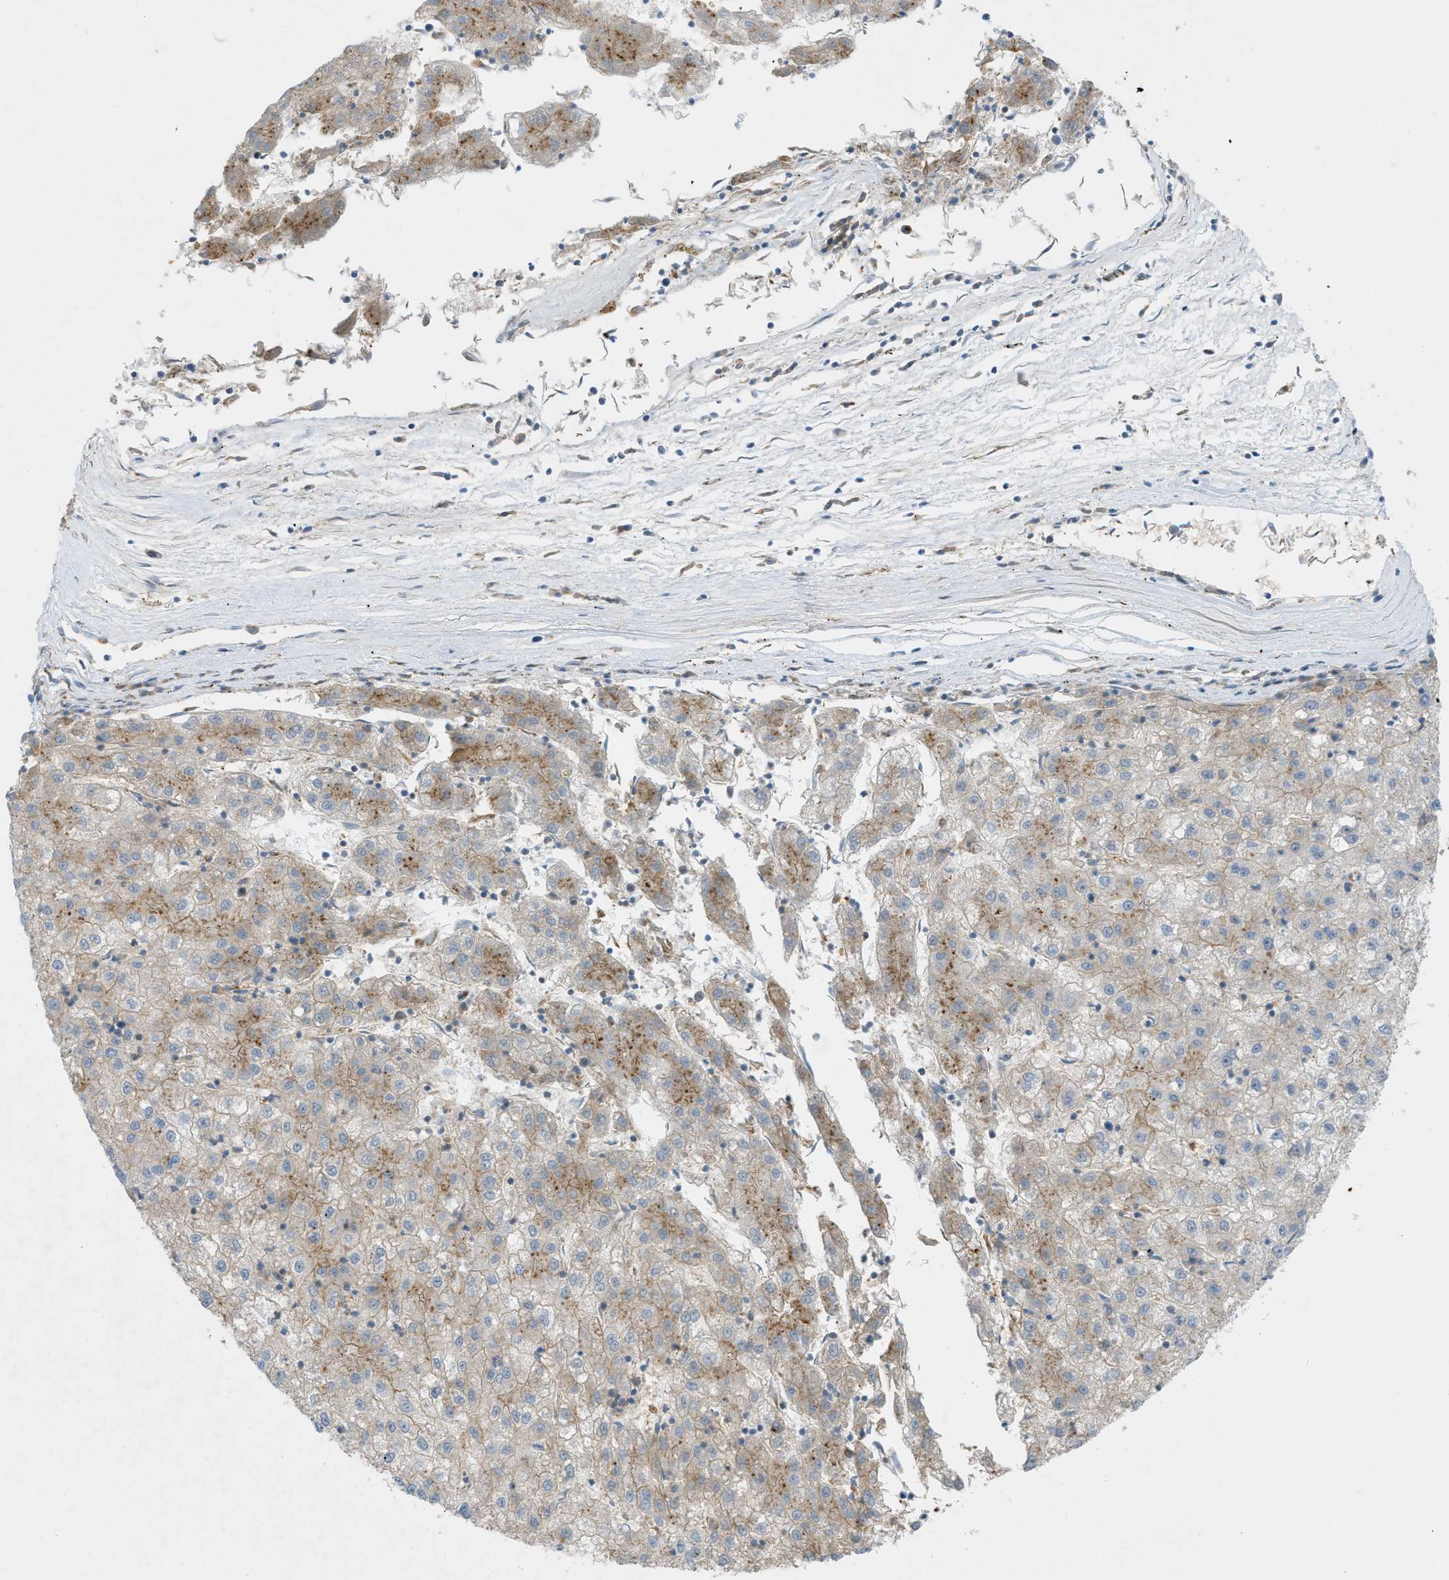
{"staining": {"intensity": "moderate", "quantity": "25%-75%", "location": "cytoplasmic/membranous"}, "tissue": "liver cancer", "cell_type": "Tumor cells", "image_type": "cancer", "snomed": [{"axis": "morphology", "description": "Carcinoma, Hepatocellular, NOS"}, {"axis": "topography", "description": "Liver"}], "caption": "Protein expression analysis of liver hepatocellular carcinoma demonstrates moderate cytoplasmic/membranous positivity in approximately 25%-75% of tumor cells. (DAB IHC, brown staining for protein, blue staining for nuclei).", "gene": "GRK6", "patient": {"sex": "male", "age": 72}}